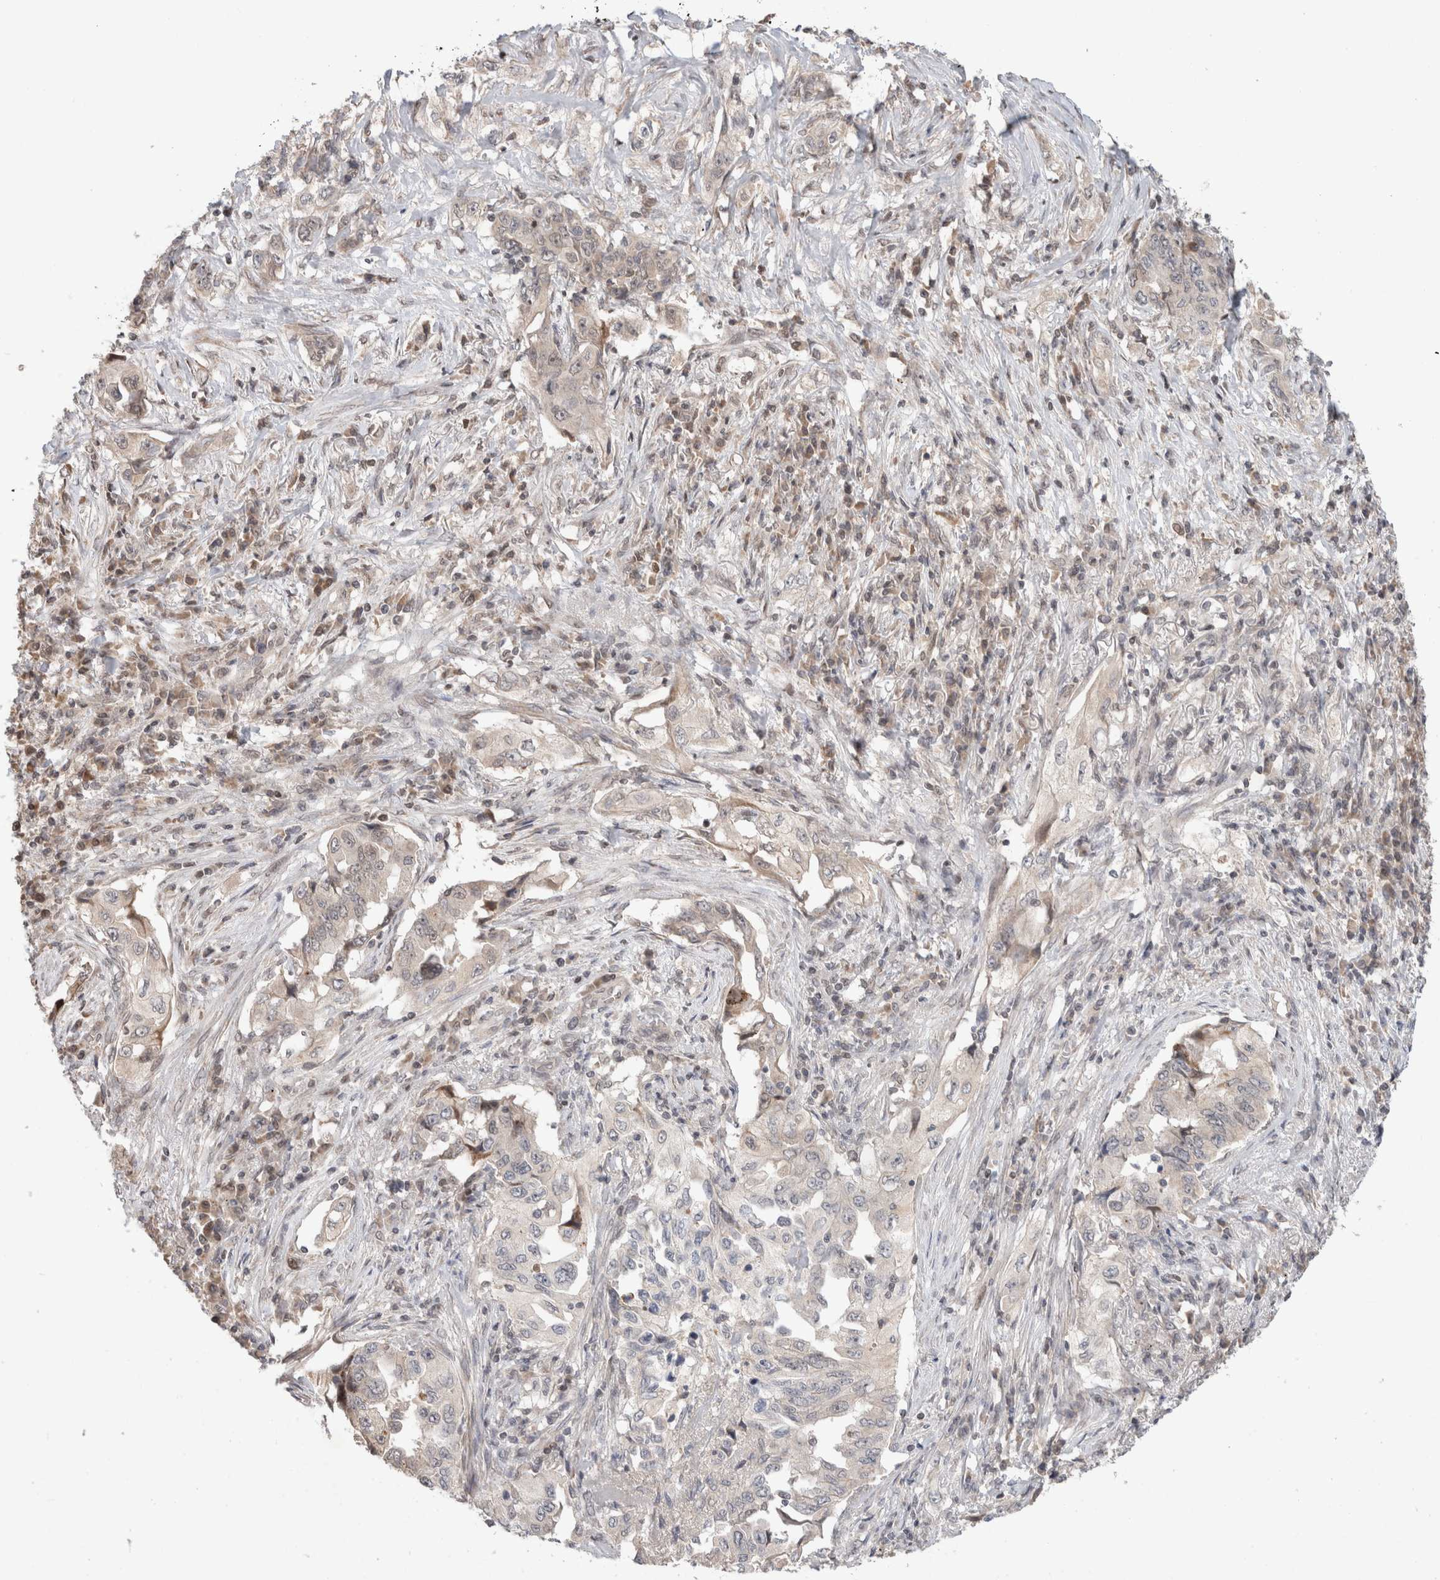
{"staining": {"intensity": "weak", "quantity": "<25%", "location": "cytoplasmic/membranous"}, "tissue": "lung cancer", "cell_type": "Tumor cells", "image_type": "cancer", "snomed": [{"axis": "morphology", "description": "Adenocarcinoma, NOS"}, {"axis": "topography", "description": "Lung"}], "caption": "Lung adenocarcinoma stained for a protein using immunohistochemistry (IHC) displays no expression tumor cells.", "gene": "SYDE2", "patient": {"sex": "female", "age": 51}}